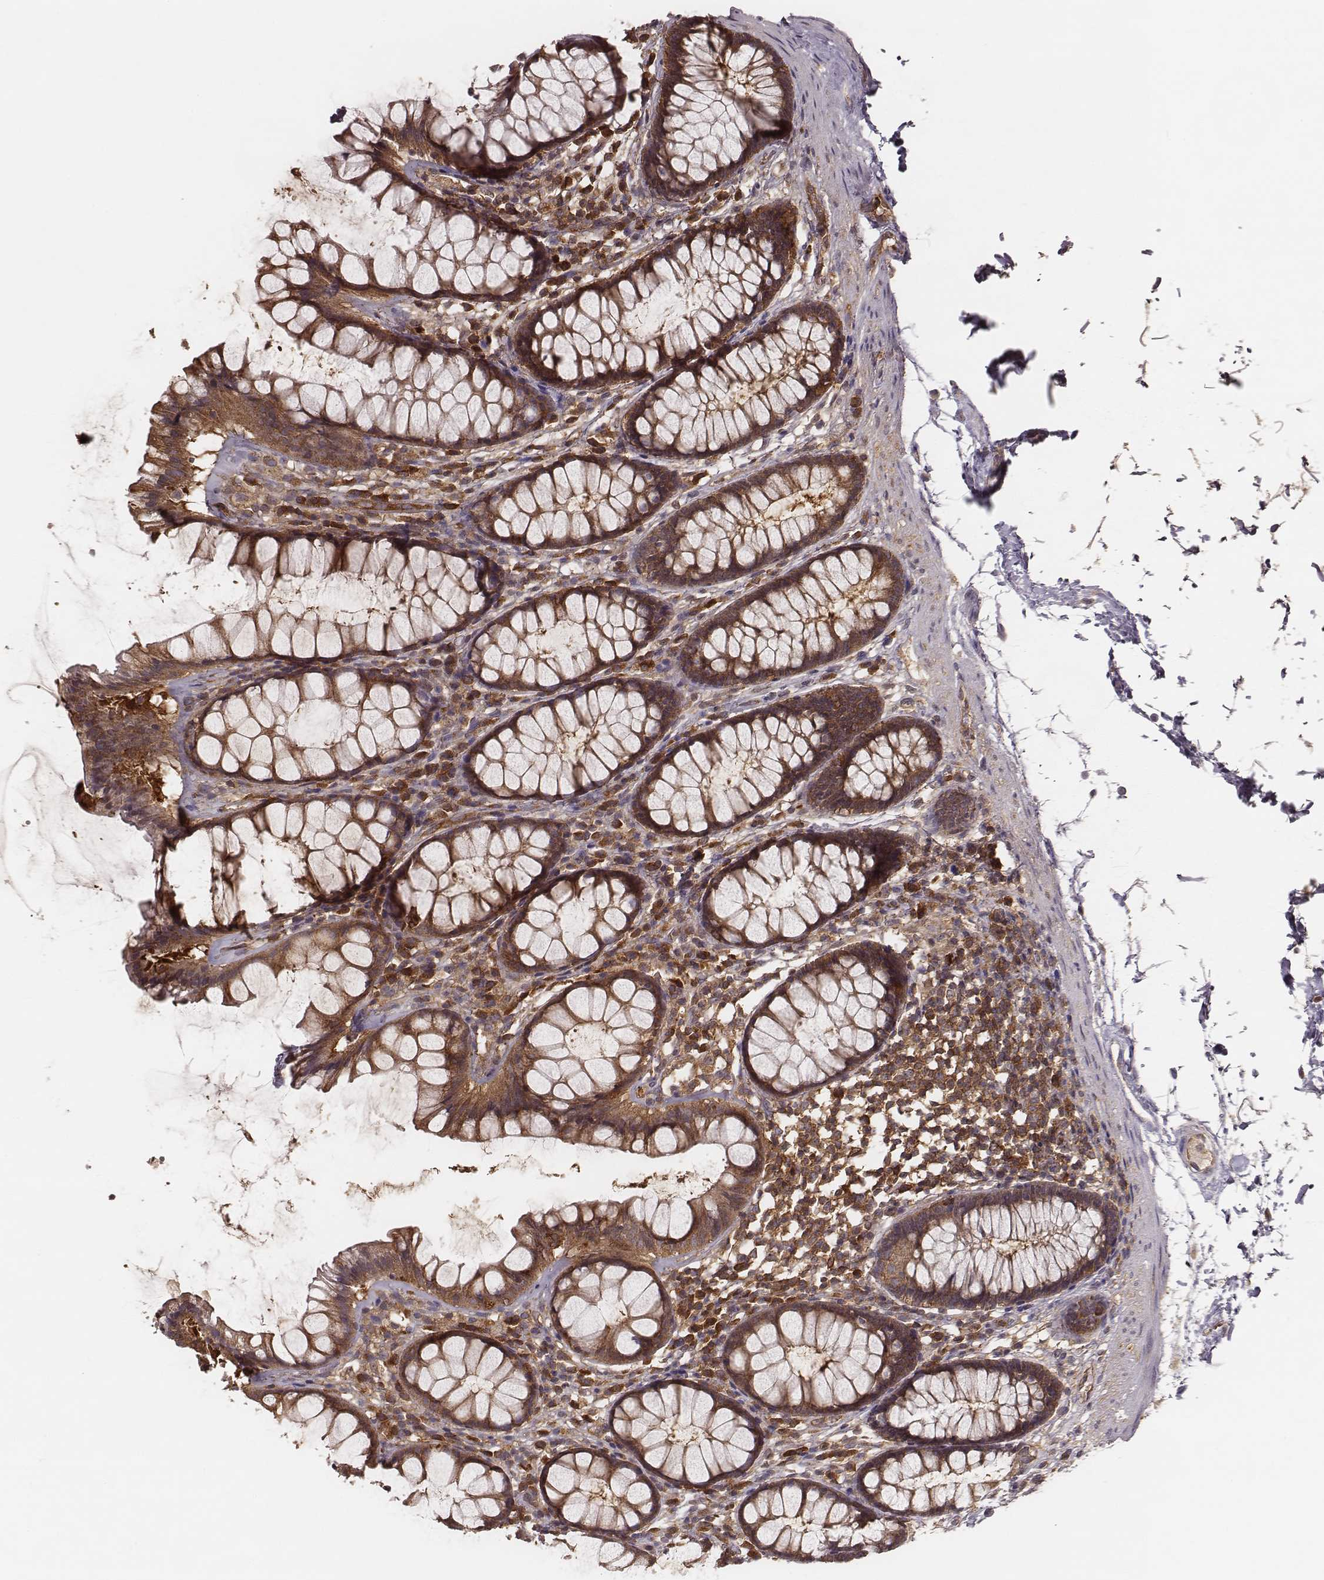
{"staining": {"intensity": "strong", "quantity": ">75%", "location": "cytoplasmic/membranous"}, "tissue": "rectum", "cell_type": "Glandular cells", "image_type": "normal", "snomed": [{"axis": "morphology", "description": "Normal tissue, NOS"}, {"axis": "topography", "description": "Rectum"}], "caption": "IHC (DAB) staining of benign rectum reveals strong cytoplasmic/membranous protein expression in about >75% of glandular cells.", "gene": "CARS1", "patient": {"sex": "male", "age": 72}}